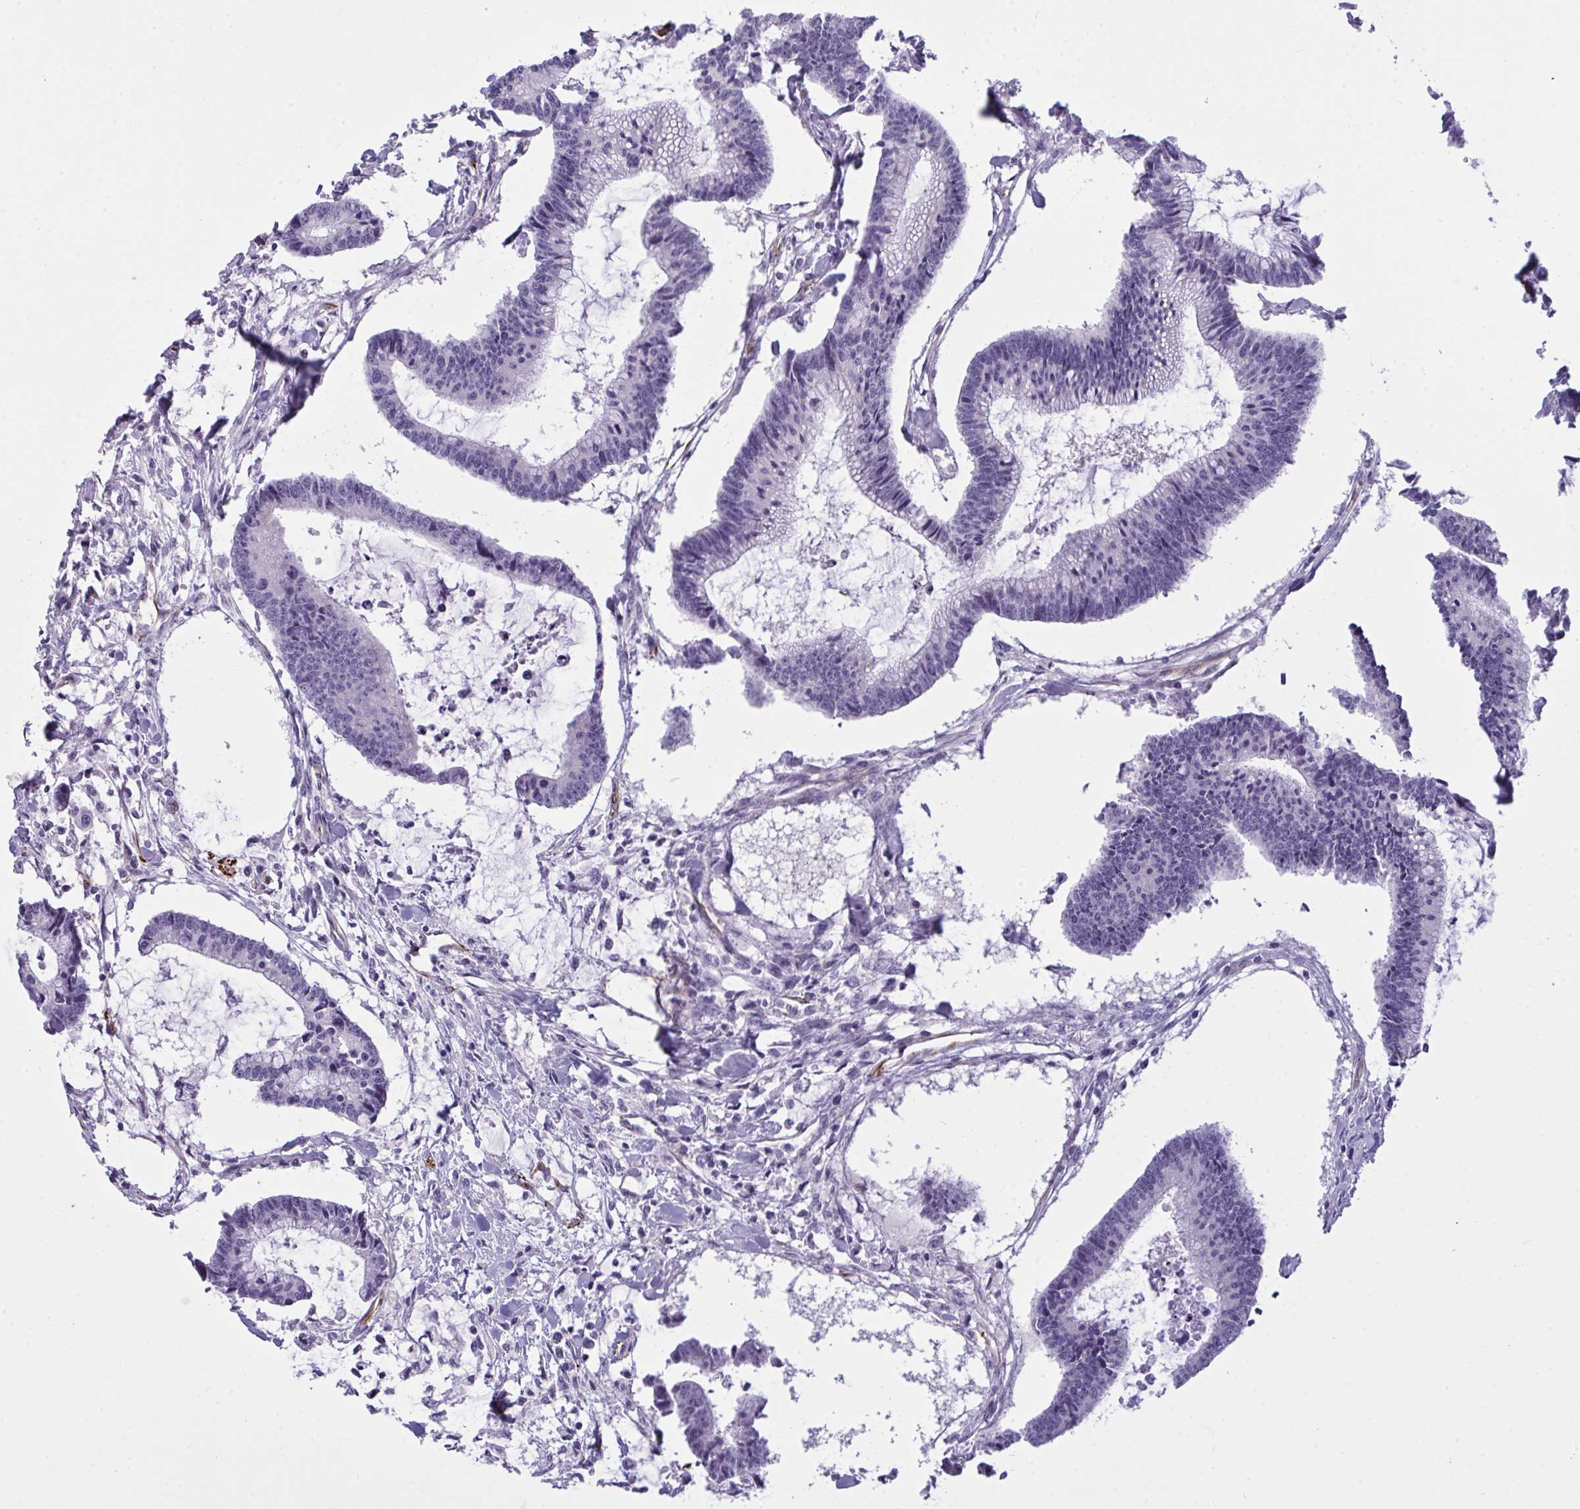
{"staining": {"intensity": "negative", "quantity": "none", "location": "none"}, "tissue": "colorectal cancer", "cell_type": "Tumor cells", "image_type": "cancer", "snomed": [{"axis": "morphology", "description": "Adenocarcinoma, NOS"}, {"axis": "topography", "description": "Colon"}], "caption": "This is an immunohistochemistry photomicrograph of adenocarcinoma (colorectal). There is no staining in tumor cells.", "gene": "SLC35B1", "patient": {"sex": "female", "age": 78}}